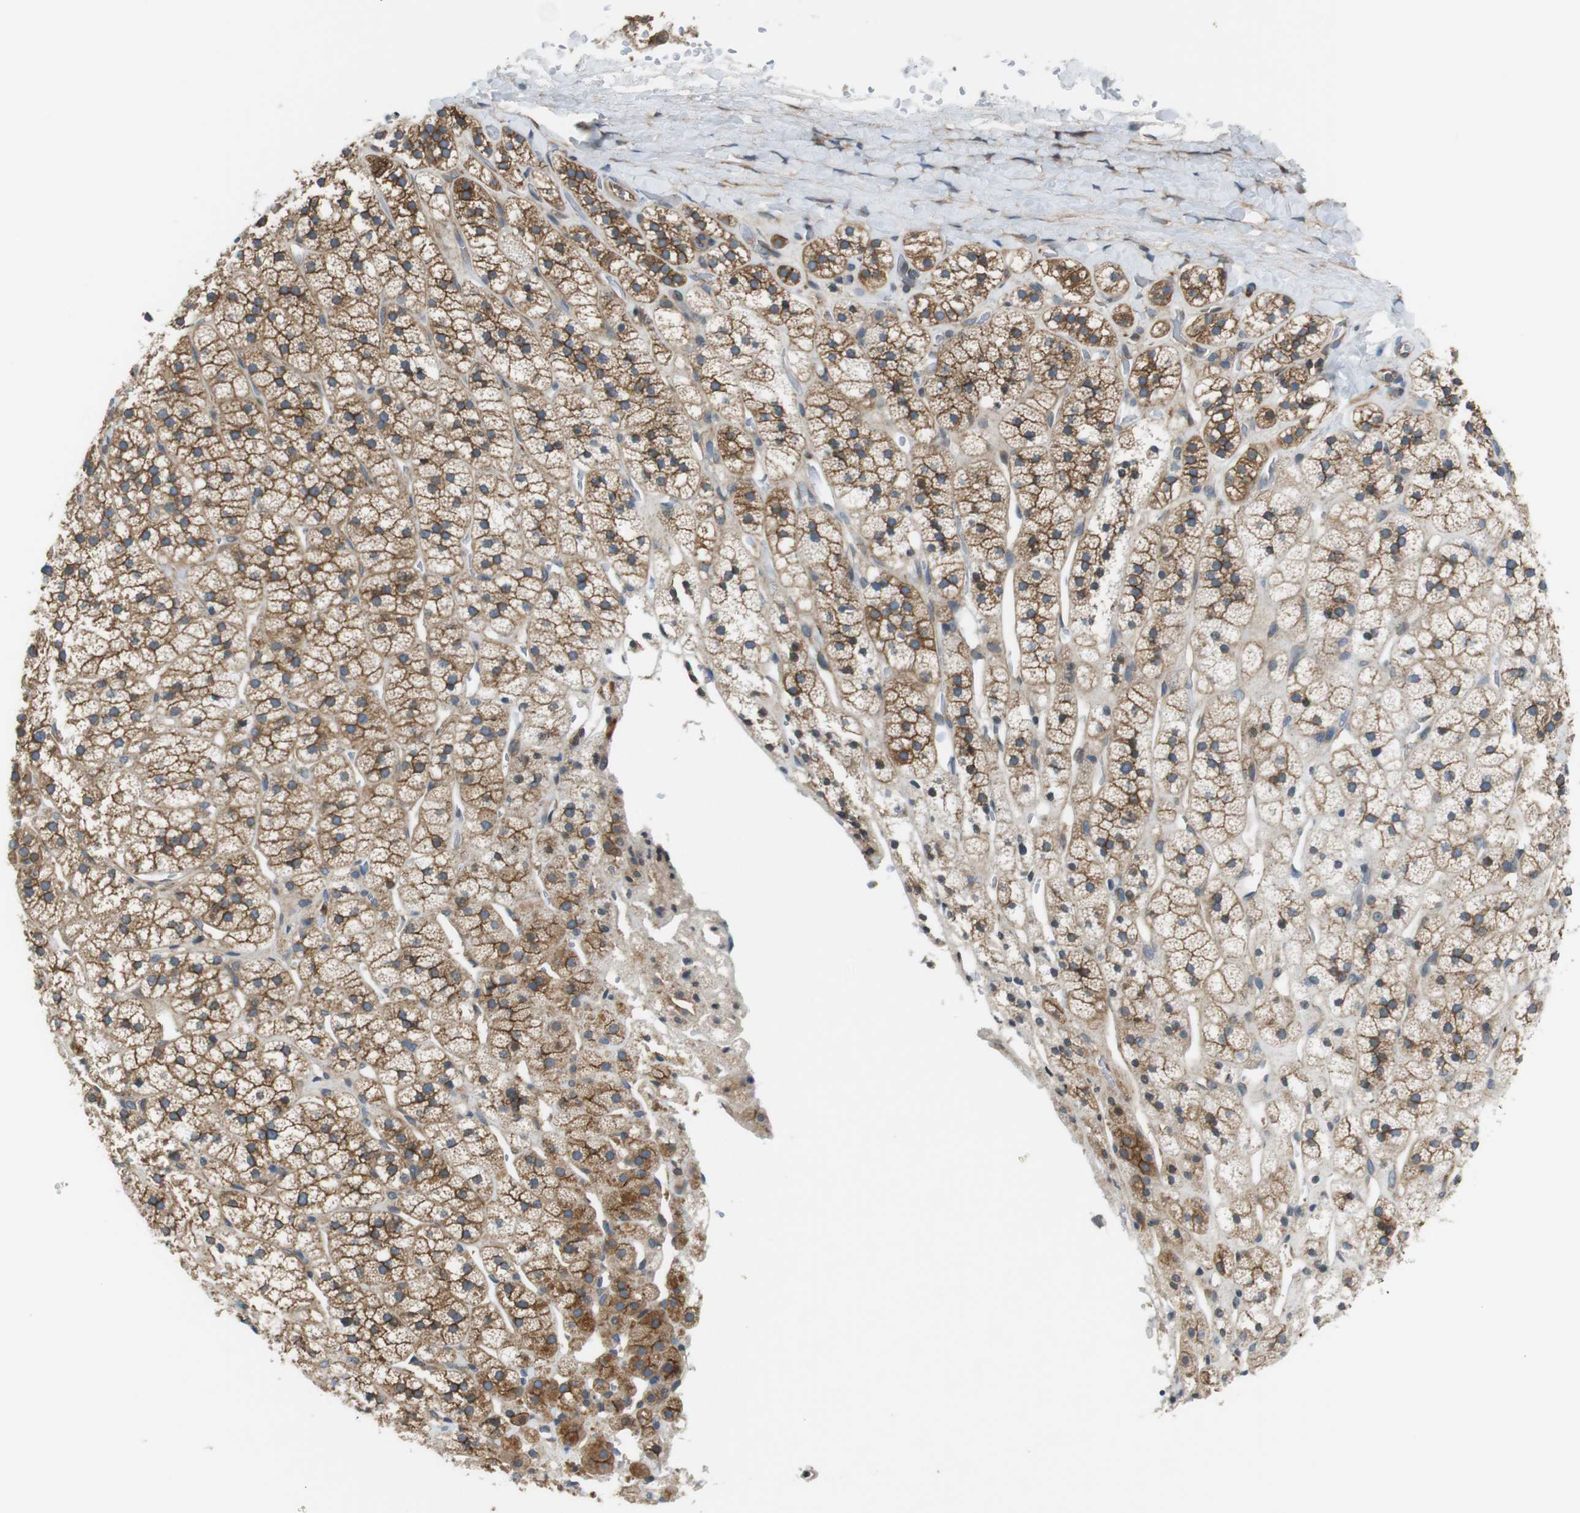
{"staining": {"intensity": "moderate", "quantity": ">75%", "location": "cytoplasmic/membranous"}, "tissue": "adrenal gland", "cell_type": "Glandular cells", "image_type": "normal", "snomed": [{"axis": "morphology", "description": "Normal tissue, NOS"}, {"axis": "topography", "description": "Adrenal gland"}], "caption": "Immunohistochemistry (IHC) of benign adrenal gland reveals medium levels of moderate cytoplasmic/membranous positivity in about >75% of glandular cells.", "gene": "PCDH10", "patient": {"sex": "male", "age": 56}}